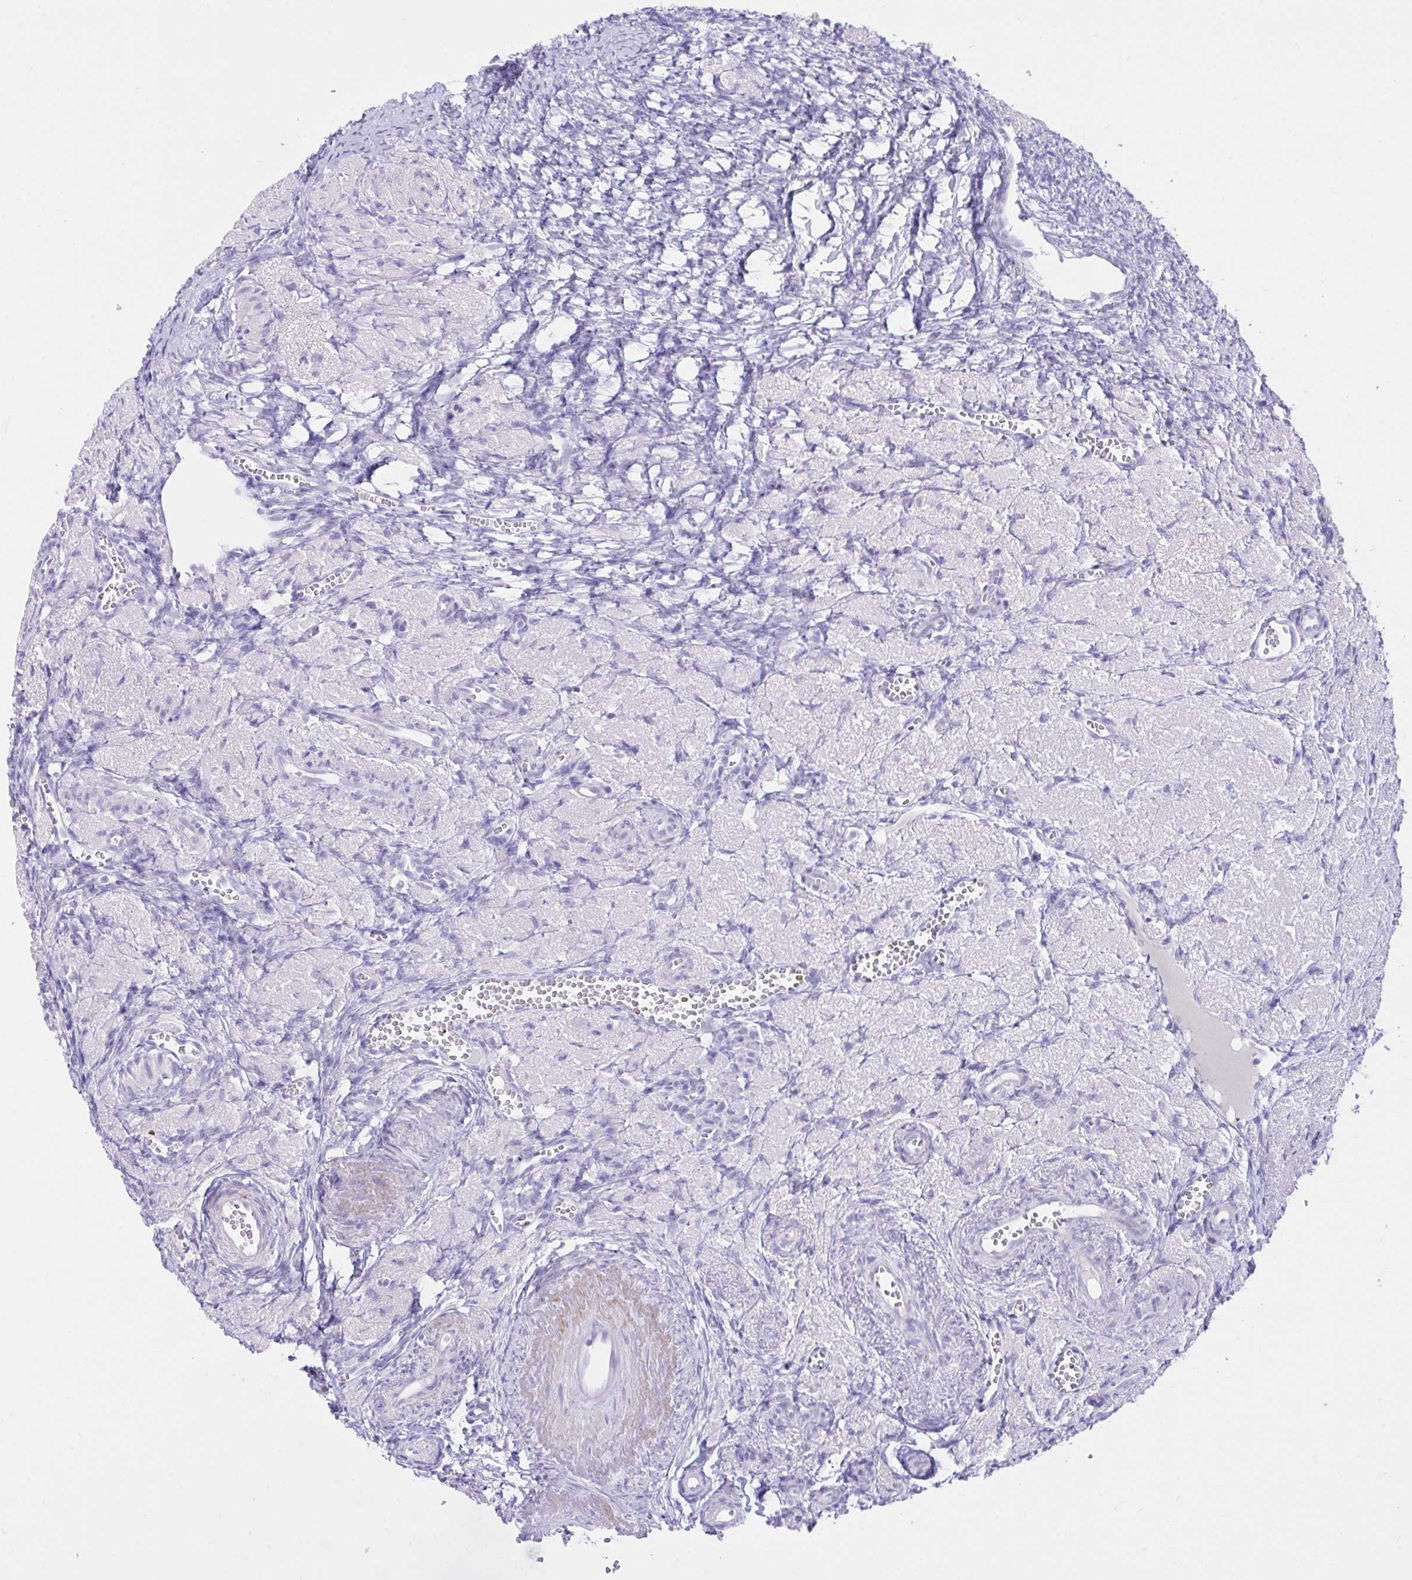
{"staining": {"intensity": "negative", "quantity": "none", "location": "none"}, "tissue": "ovary", "cell_type": "Ovarian stroma cells", "image_type": "normal", "snomed": [{"axis": "morphology", "description": "Normal tissue, NOS"}, {"axis": "topography", "description": "Ovary"}], "caption": "High power microscopy photomicrograph of an immunohistochemistry (IHC) micrograph of unremarkable ovary, revealing no significant staining in ovarian stroma cells.", "gene": "PLEKHH1", "patient": {"sex": "female", "age": 41}}